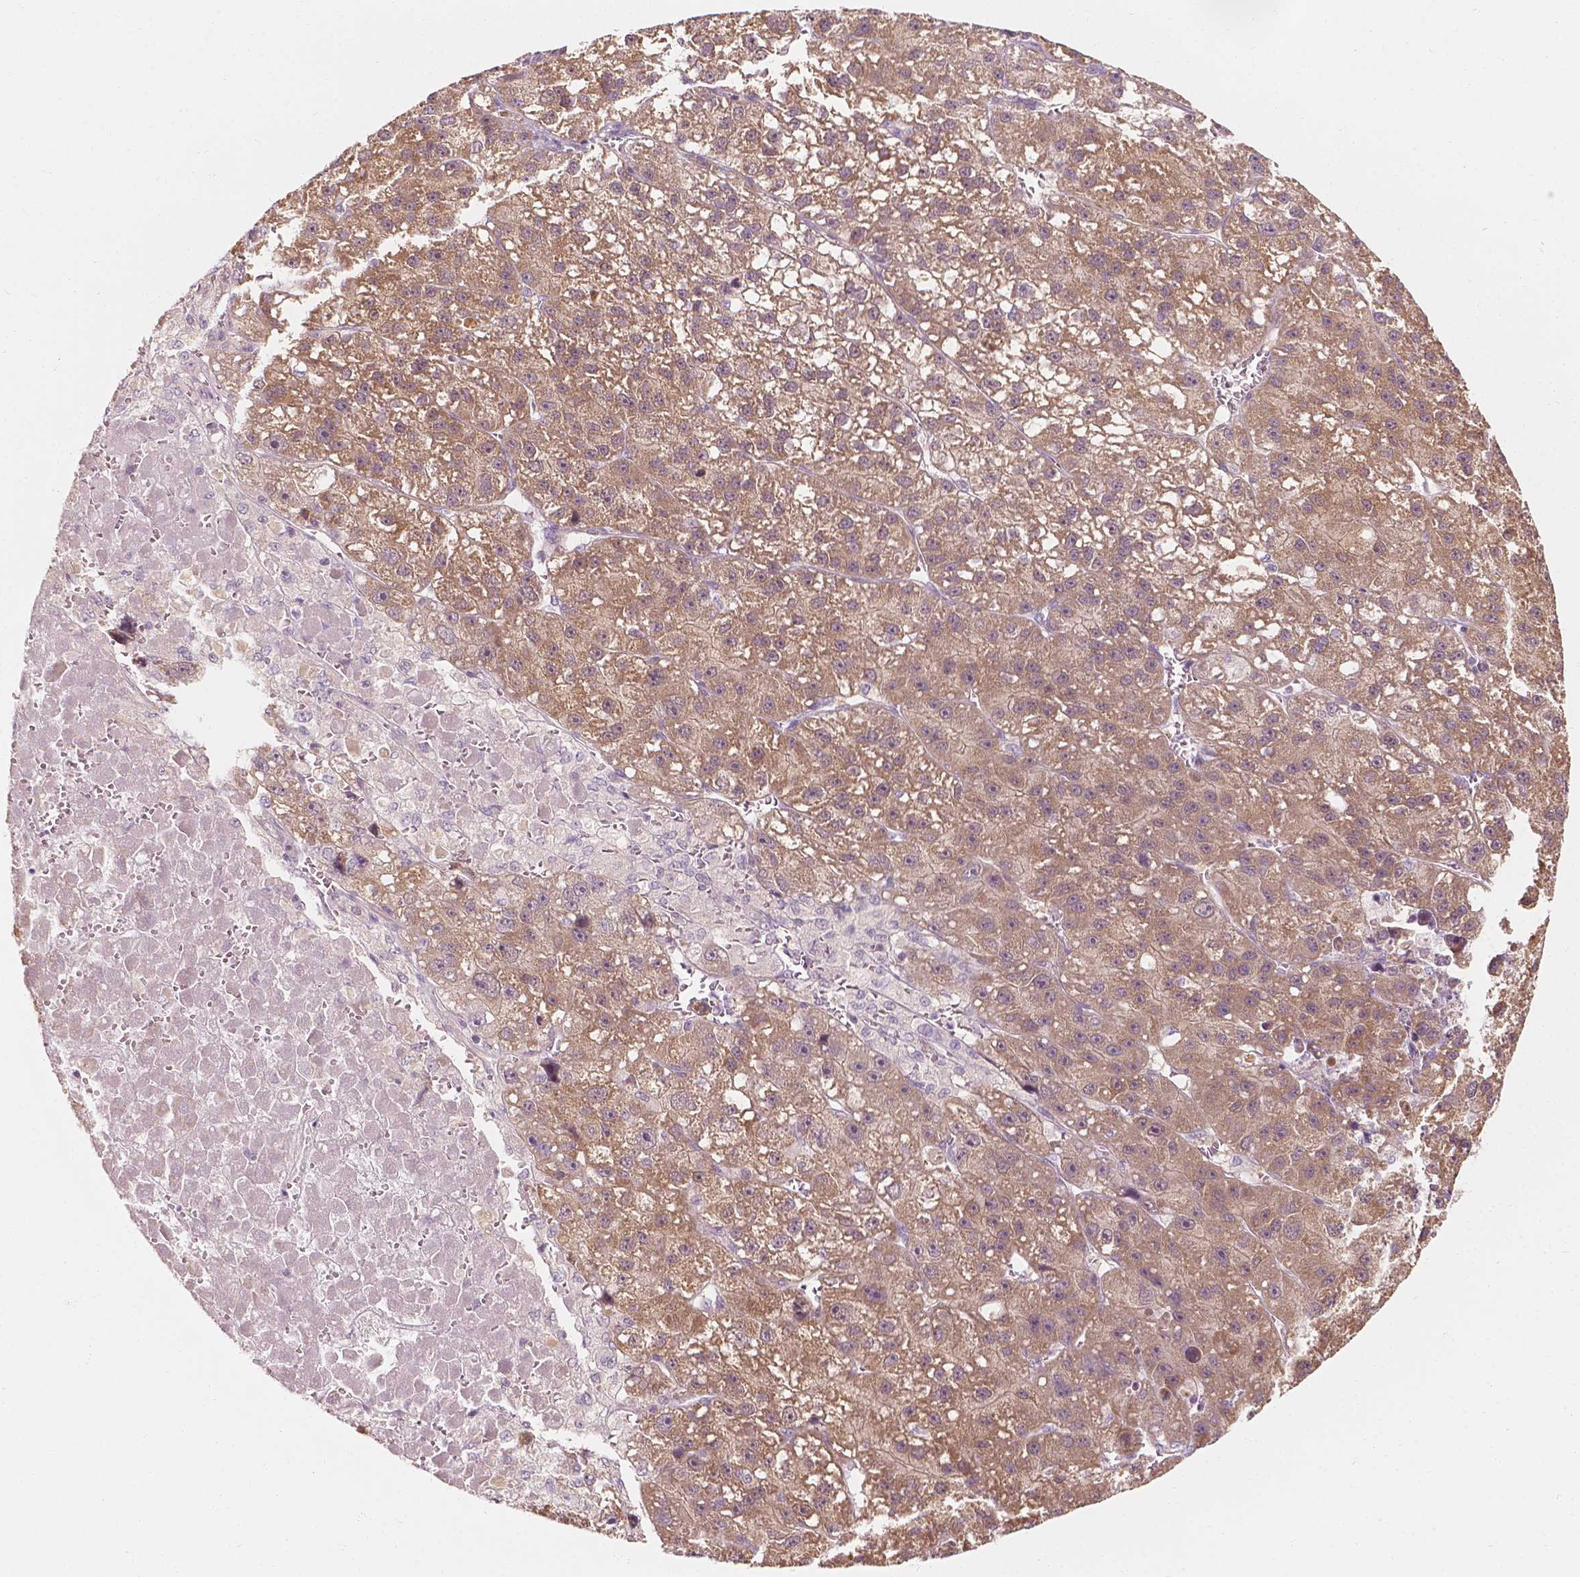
{"staining": {"intensity": "moderate", "quantity": ">75%", "location": "cytoplasmic/membranous"}, "tissue": "liver cancer", "cell_type": "Tumor cells", "image_type": "cancer", "snomed": [{"axis": "morphology", "description": "Carcinoma, Hepatocellular, NOS"}, {"axis": "topography", "description": "Liver"}], "caption": "High-magnification brightfield microscopy of liver cancer stained with DAB (3,3'-diaminobenzidine) (brown) and counterstained with hematoxylin (blue). tumor cells exhibit moderate cytoplasmic/membranous expression is seen in about>75% of cells.", "gene": "SHPK", "patient": {"sex": "female", "age": 70}}